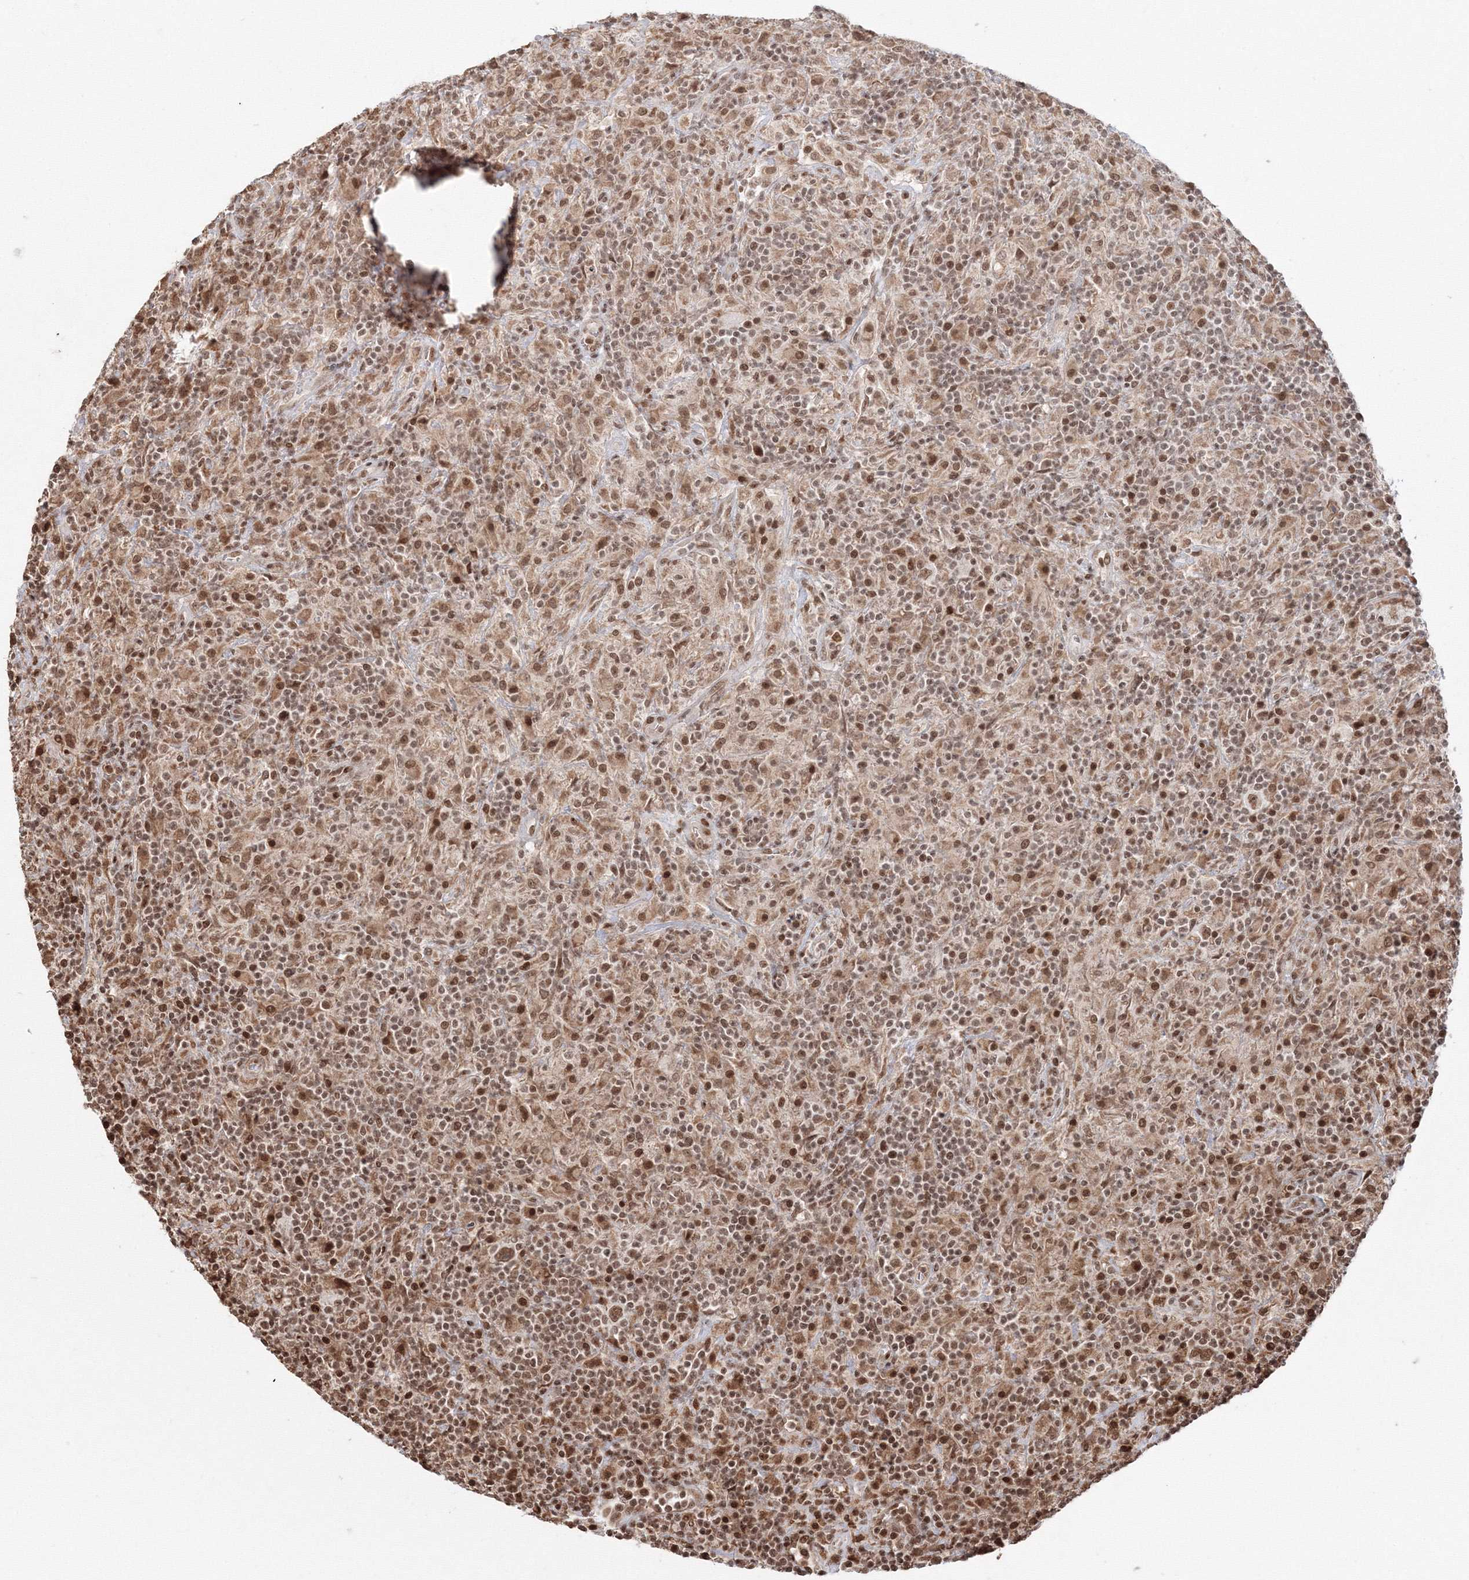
{"staining": {"intensity": "moderate", "quantity": ">75%", "location": "nuclear"}, "tissue": "lymphoma", "cell_type": "Tumor cells", "image_type": "cancer", "snomed": [{"axis": "morphology", "description": "Hodgkin's disease, NOS"}, {"axis": "topography", "description": "Lymph node"}], "caption": "IHC staining of Hodgkin's disease, which reveals medium levels of moderate nuclear staining in about >75% of tumor cells indicating moderate nuclear protein expression. The staining was performed using DAB (3,3'-diaminobenzidine) (brown) for protein detection and nuclei were counterstained in hematoxylin (blue).", "gene": "KIF20A", "patient": {"sex": "male", "age": 70}}